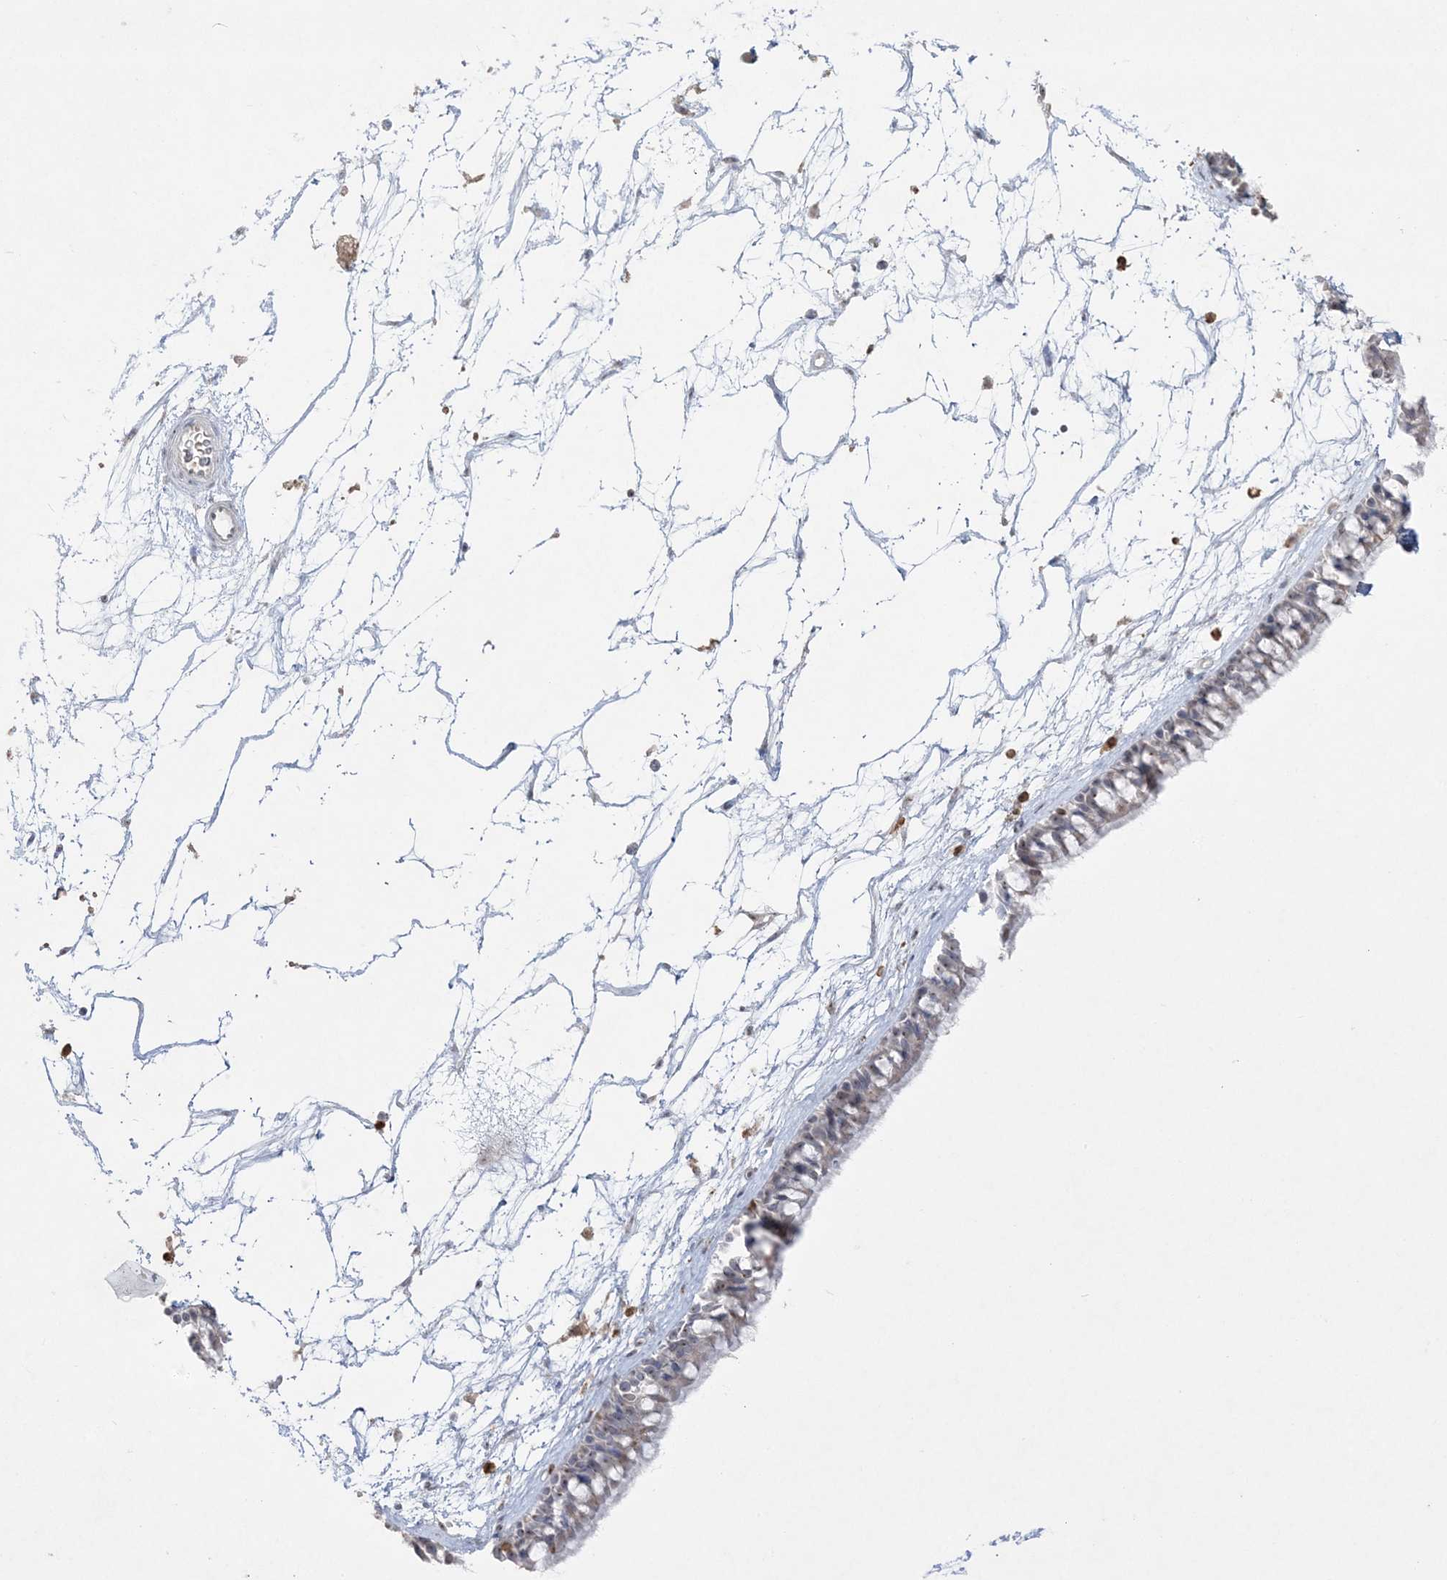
{"staining": {"intensity": "weak", "quantity": "<25%", "location": "nuclear"}, "tissue": "nasopharynx", "cell_type": "Respiratory epithelial cells", "image_type": "normal", "snomed": [{"axis": "morphology", "description": "Normal tissue, NOS"}, {"axis": "topography", "description": "Nasopharynx"}], "caption": "Respiratory epithelial cells show no significant protein positivity in normal nasopharynx.", "gene": "NOP16", "patient": {"sex": "male", "age": 64}}